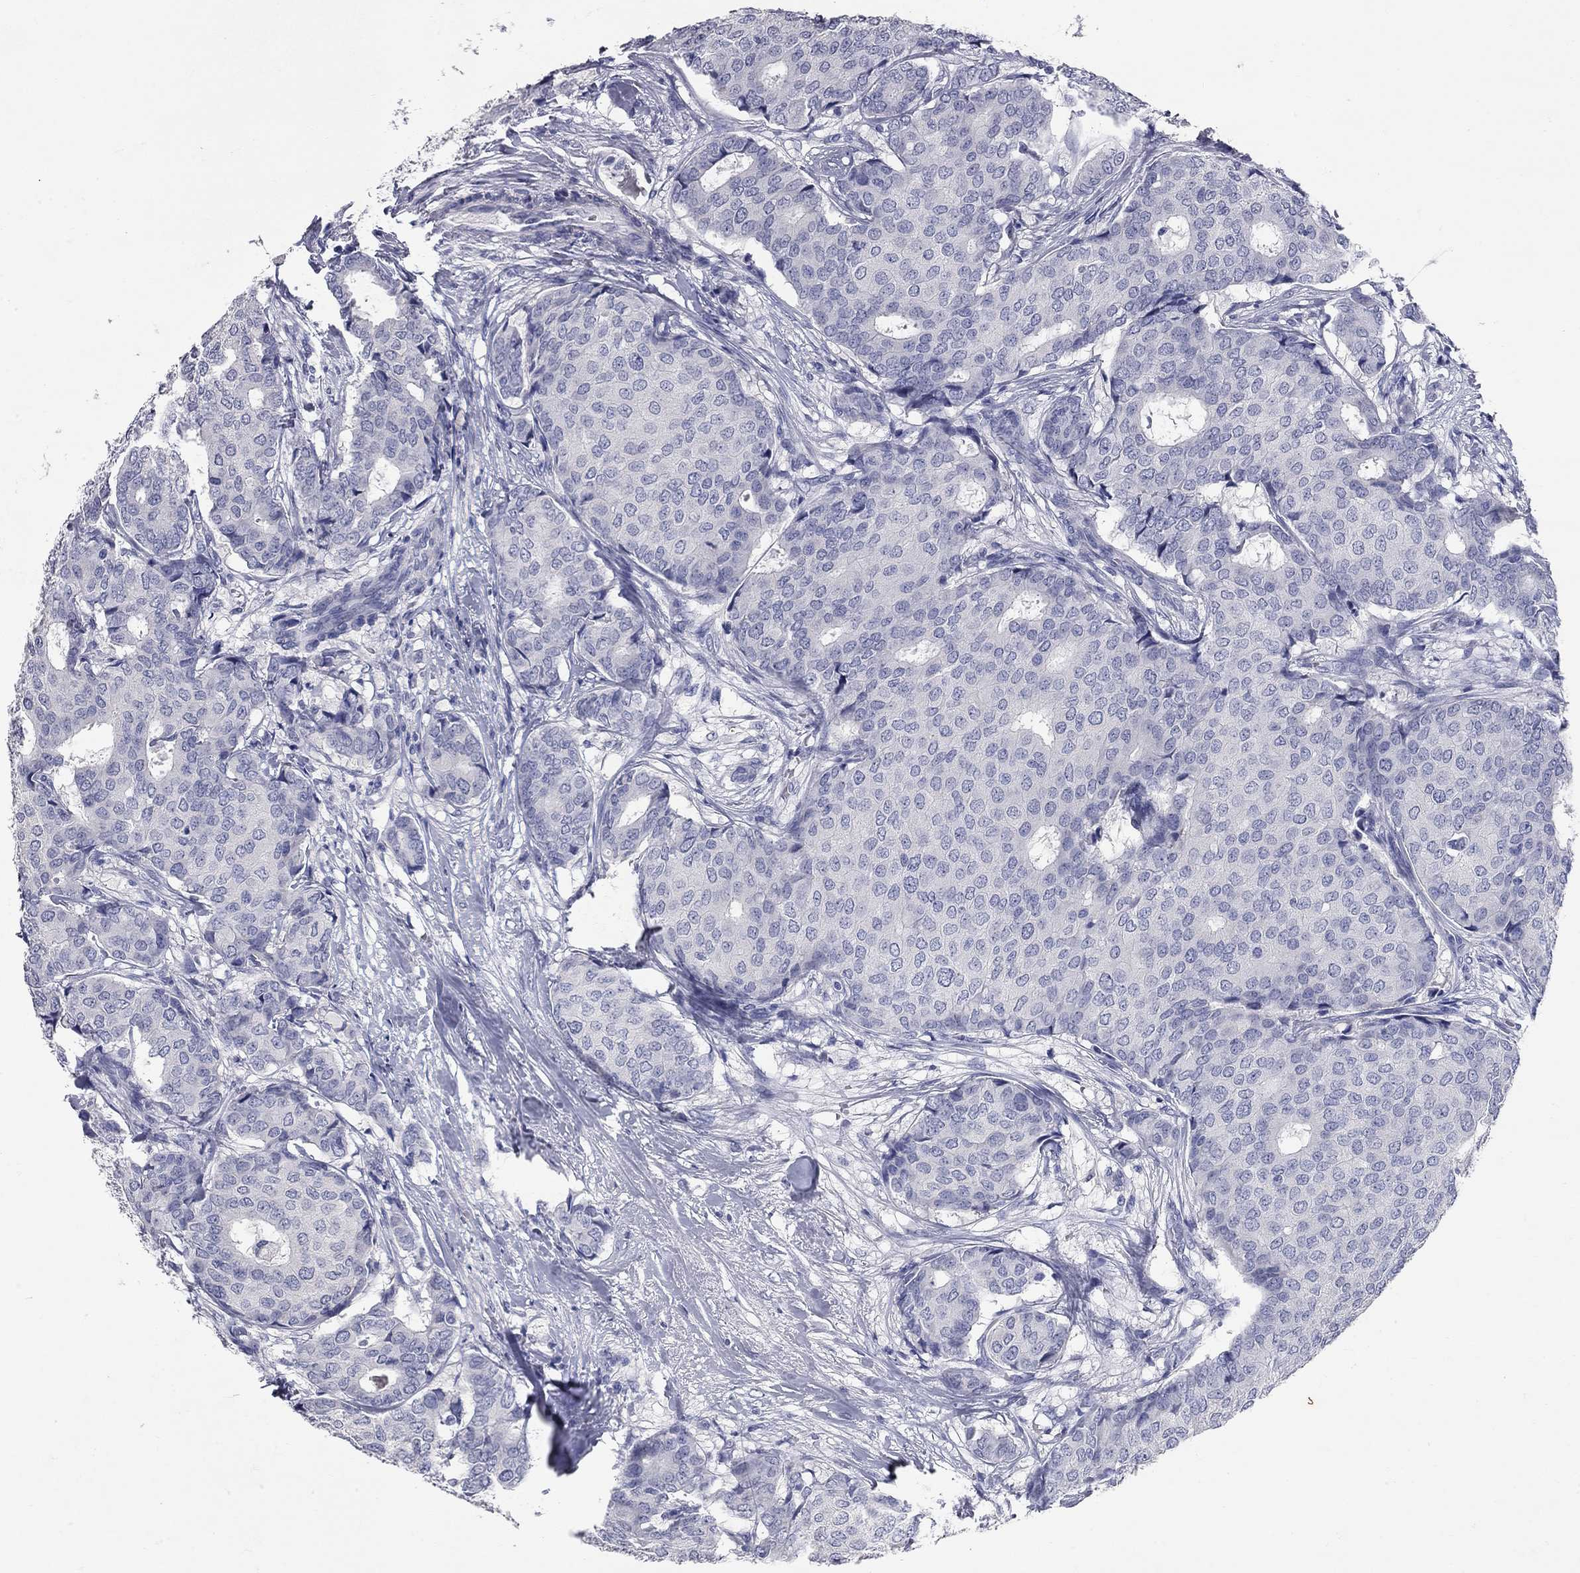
{"staining": {"intensity": "negative", "quantity": "none", "location": "none"}, "tissue": "breast cancer", "cell_type": "Tumor cells", "image_type": "cancer", "snomed": [{"axis": "morphology", "description": "Duct carcinoma"}, {"axis": "topography", "description": "Breast"}], "caption": "This is an immunohistochemistry micrograph of breast cancer. There is no positivity in tumor cells.", "gene": "SYT12", "patient": {"sex": "female", "age": 75}}